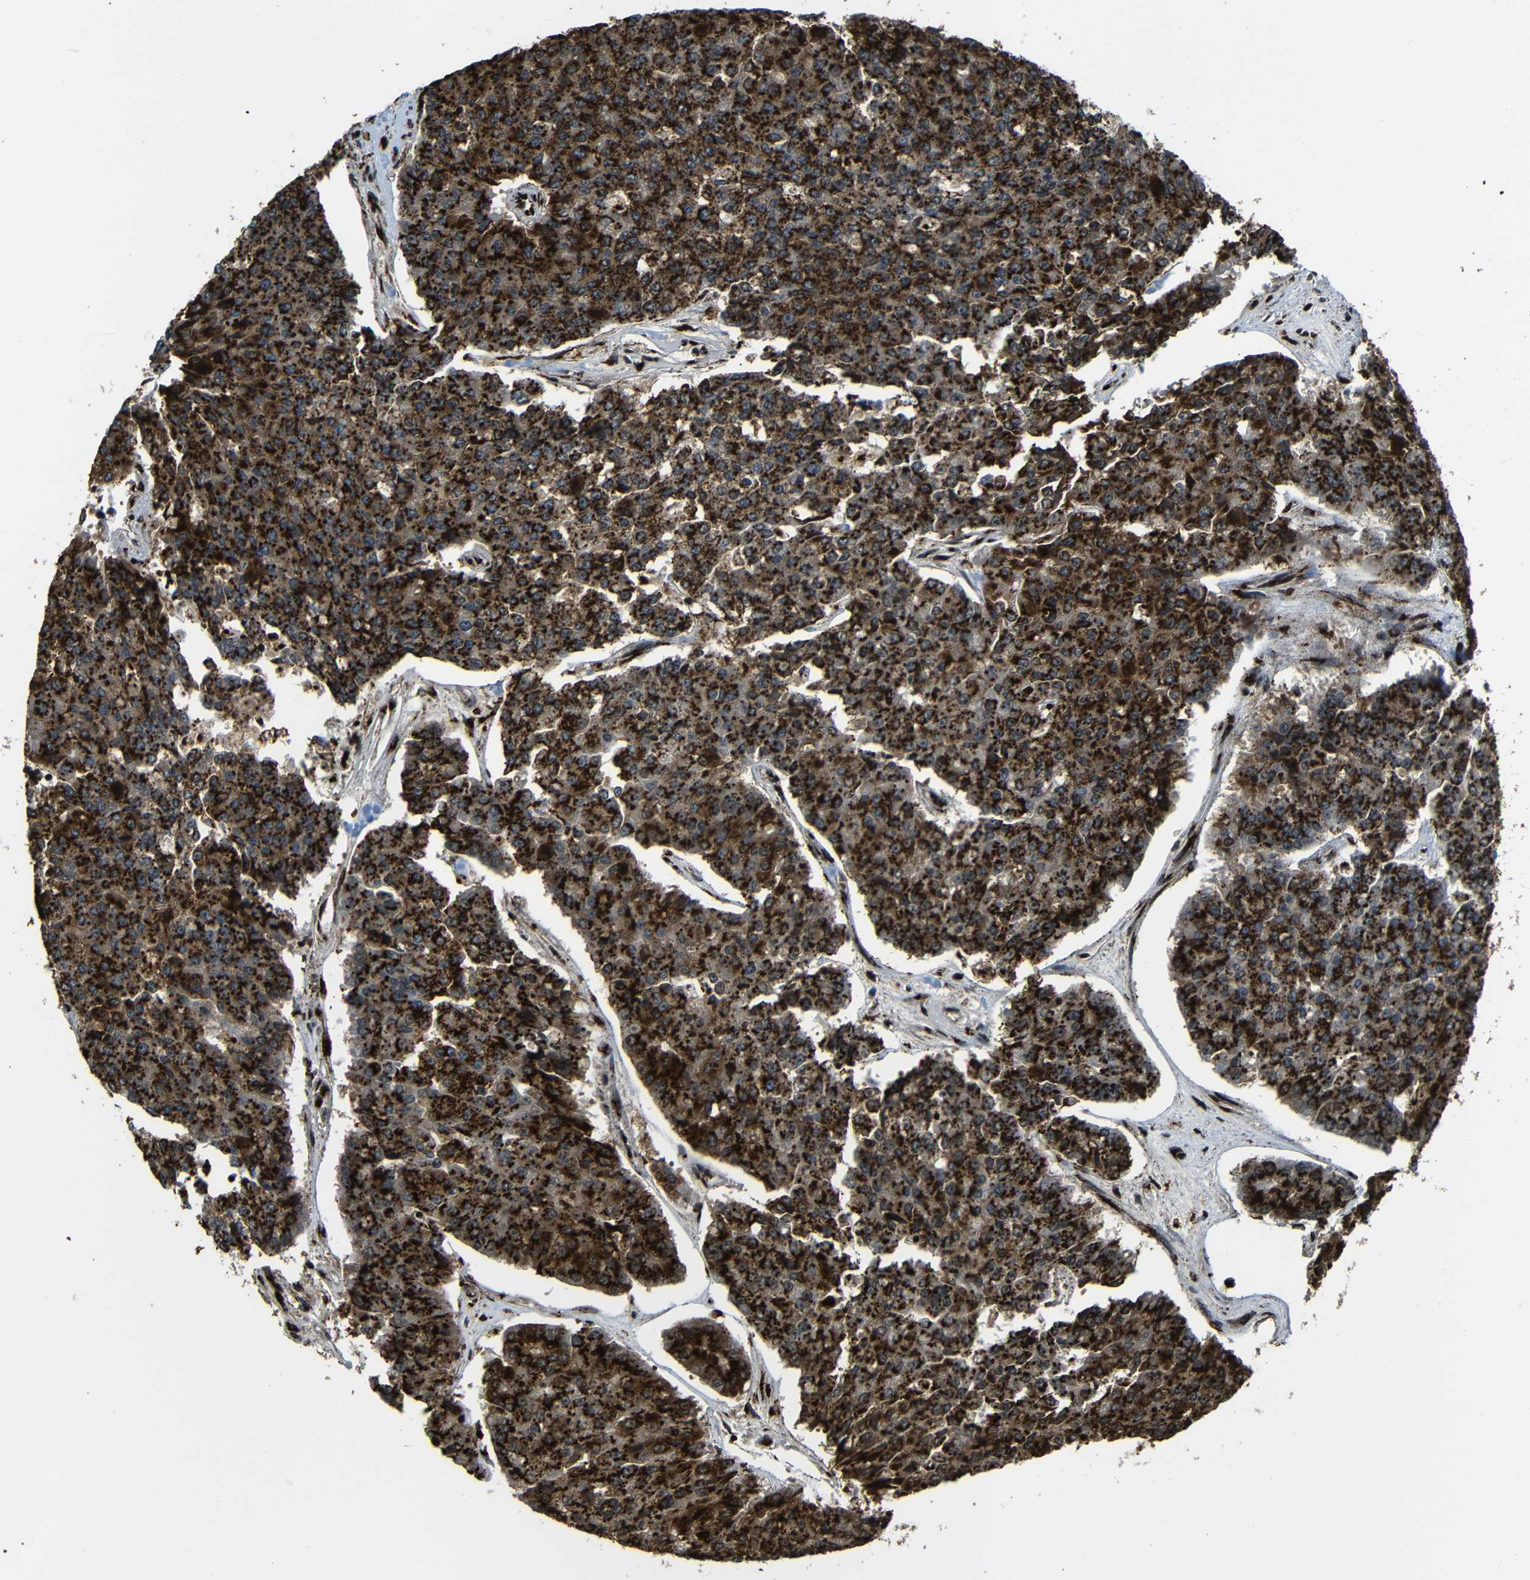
{"staining": {"intensity": "strong", "quantity": ">75%", "location": "cytoplasmic/membranous"}, "tissue": "pancreatic cancer", "cell_type": "Tumor cells", "image_type": "cancer", "snomed": [{"axis": "morphology", "description": "Adenocarcinoma, NOS"}, {"axis": "topography", "description": "Pancreas"}], "caption": "The micrograph exhibits immunohistochemical staining of pancreatic cancer (adenocarcinoma). There is strong cytoplasmic/membranous positivity is seen in approximately >75% of tumor cells.", "gene": "TGOLN2", "patient": {"sex": "male", "age": 50}}